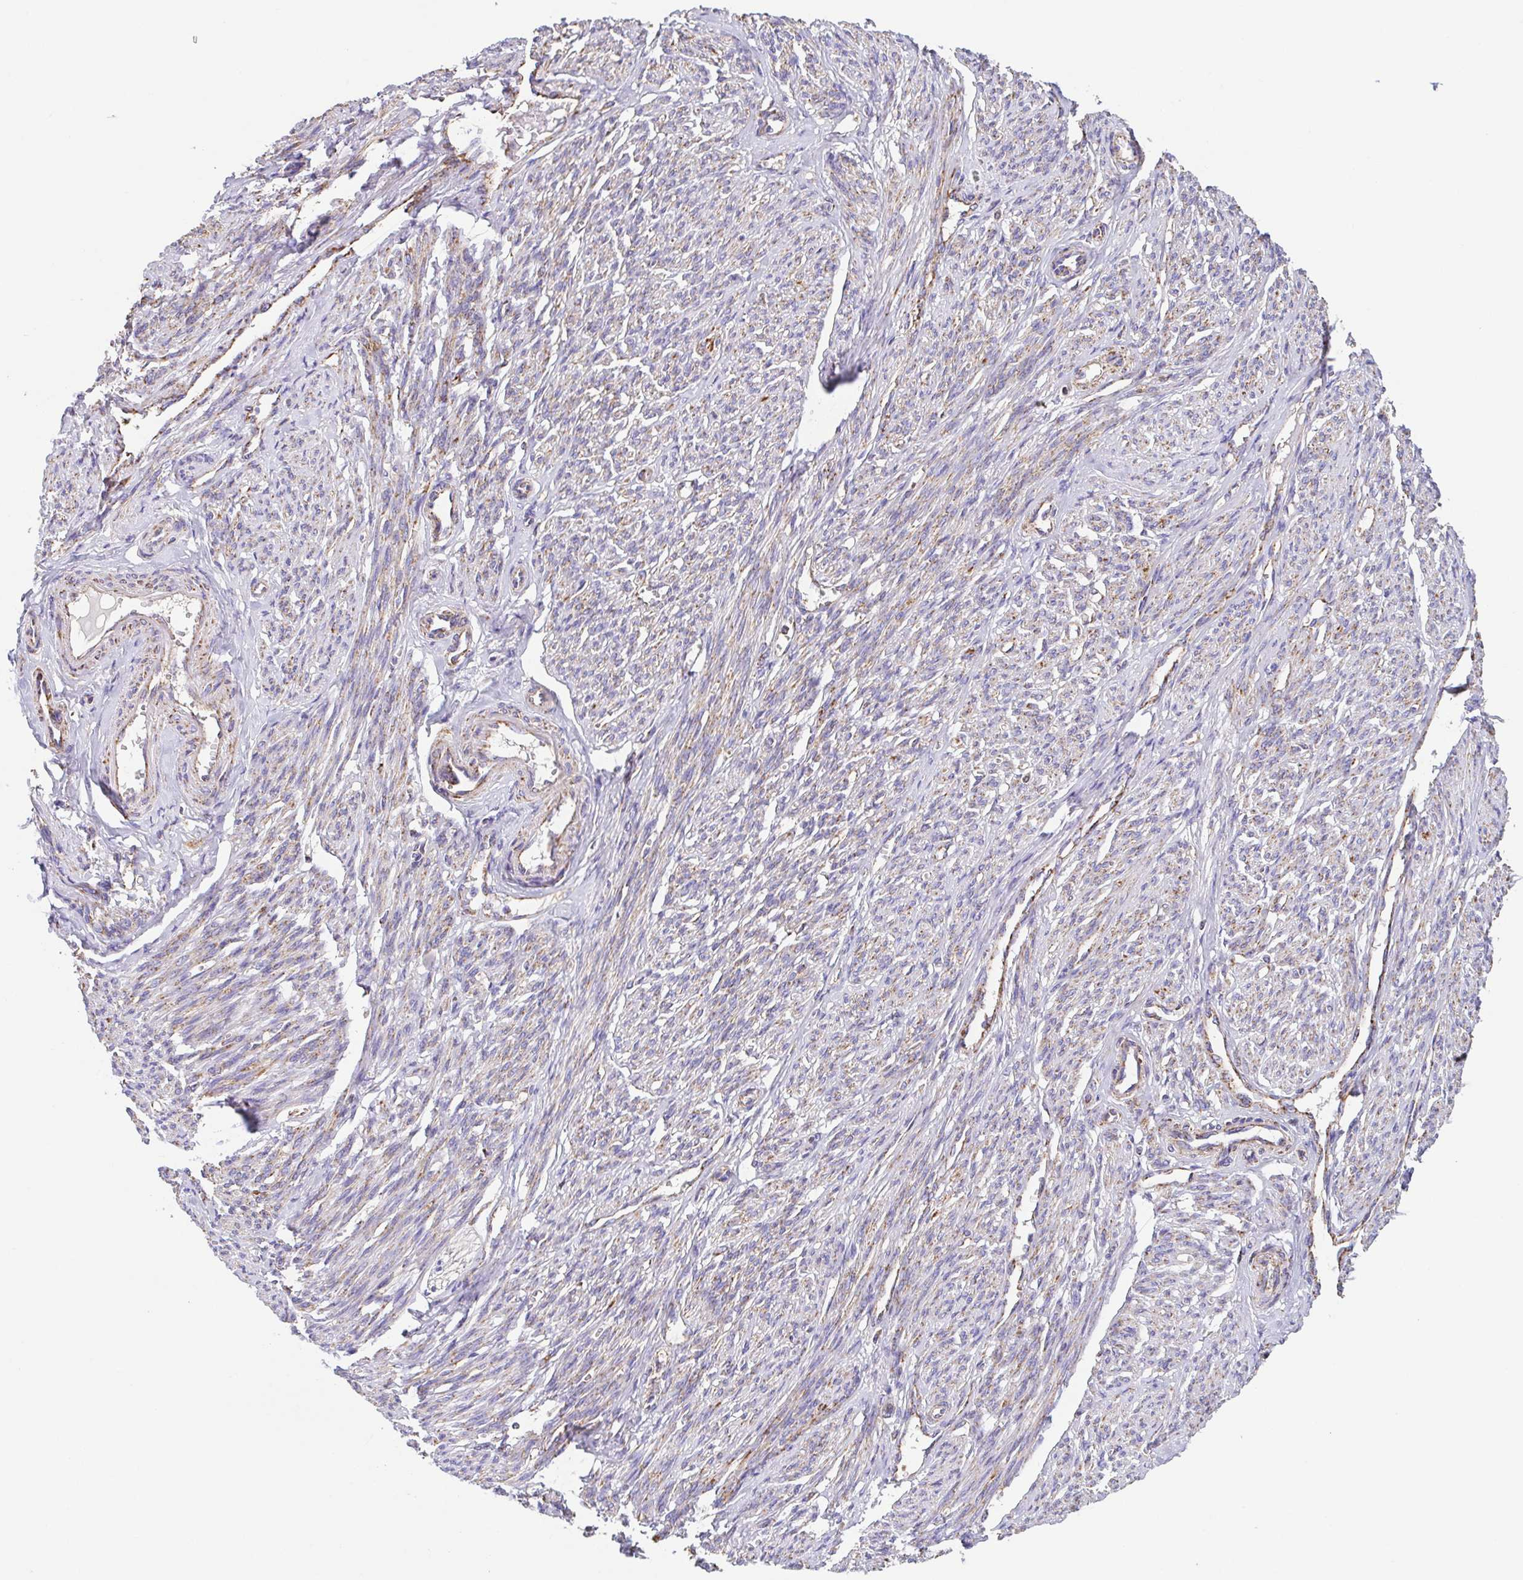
{"staining": {"intensity": "weak", "quantity": "25%-75%", "location": "cytoplasmic/membranous"}, "tissue": "smooth muscle", "cell_type": "Smooth muscle cells", "image_type": "normal", "snomed": [{"axis": "morphology", "description": "Normal tissue, NOS"}, {"axis": "topography", "description": "Smooth muscle"}], "caption": "Protein staining of benign smooth muscle exhibits weak cytoplasmic/membranous staining in approximately 25%-75% of smooth muscle cells.", "gene": "GINM1", "patient": {"sex": "female", "age": 65}}